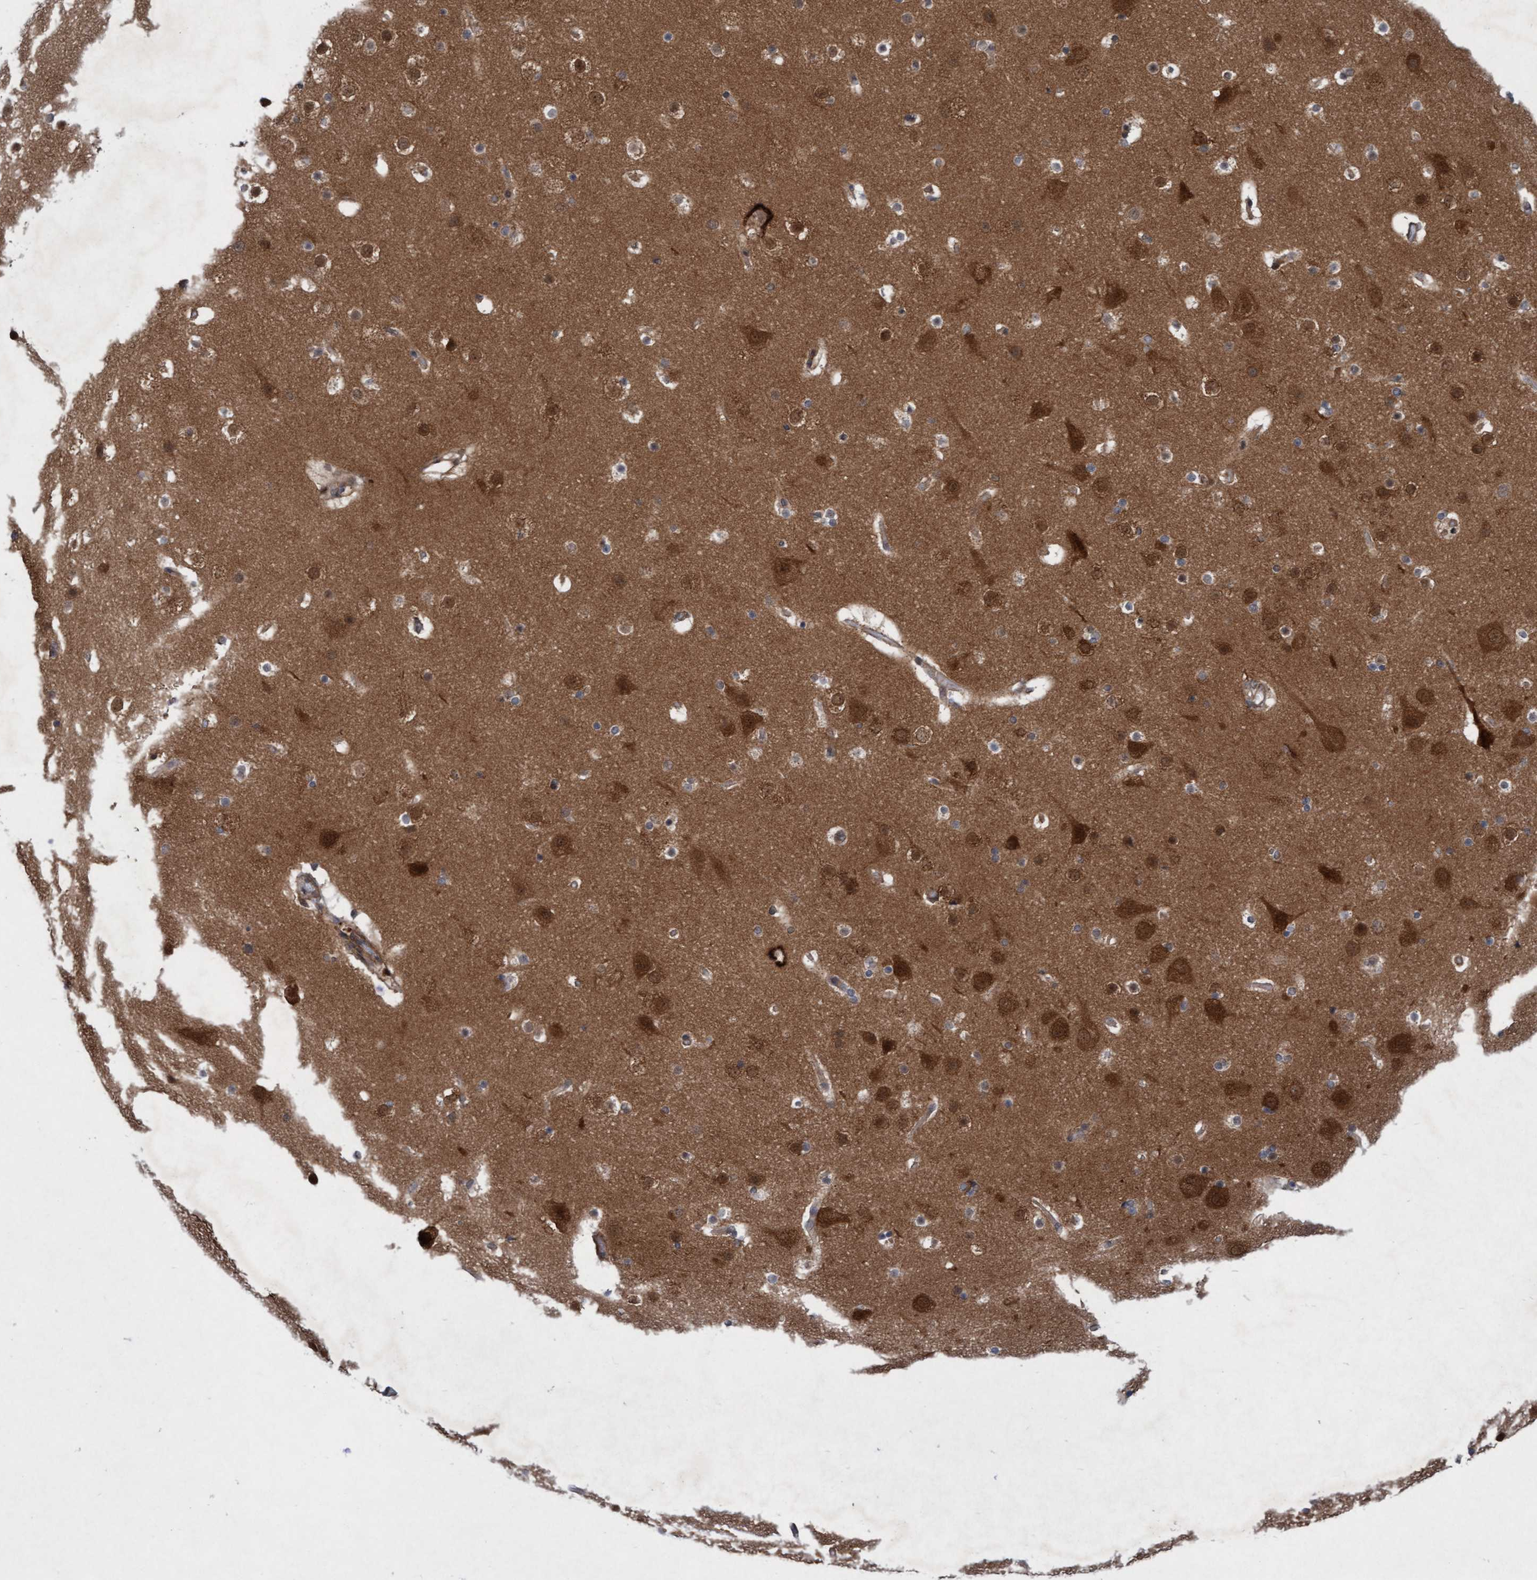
{"staining": {"intensity": "moderate", "quantity": ">75%", "location": "cytoplasmic/membranous"}, "tissue": "cerebral cortex", "cell_type": "Endothelial cells", "image_type": "normal", "snomed": [{"axis": "morphology", "description": "Normal tissue, NOS"}, {"axis": "topography", "description": "Cerebral cortex"}], "caption": "High-power microscopy captured an IHC histopathology image of normal cerebral cortex, revealing moderate cytoplasmic/membranous expression in about >75% of endothelial cells. (Brightfield microscopy of DAB IHC at high magnification).", "gene": "RAP1GAP2", "patient": {"sex": "male", "age": 57}}